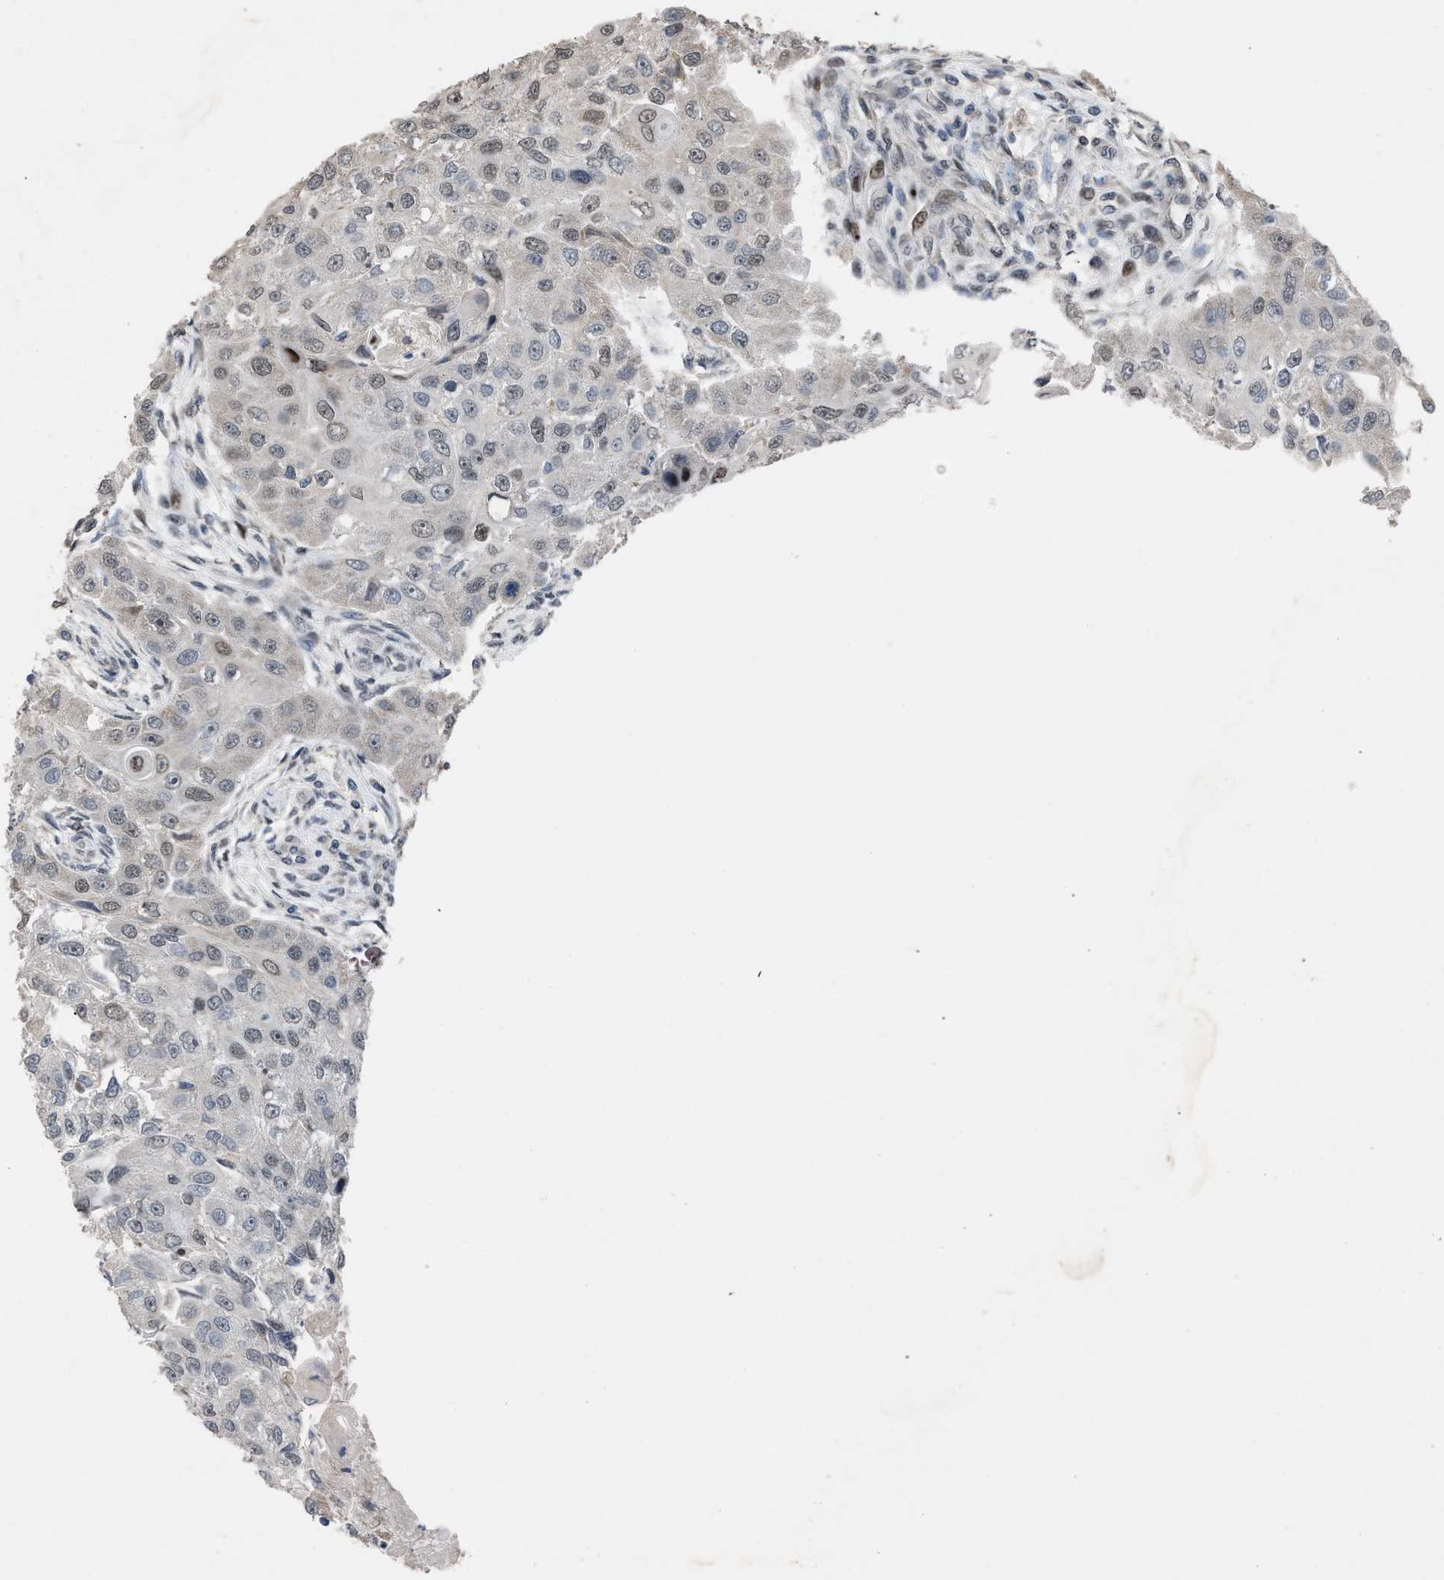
{"staining": {"intensity": "weak", "quantity": "25%-75%", "location": "nuclear"}, "tissue": "head and neck cancer", "cell_type": "Tumor cells", "image_type": "cancer", "snomed": [{"axis": "morphology", "description": "Normal tissue, NOS"}, {"axis": "morphology", "description": "Squamous cell carcinoma, NOS"}, {"axis": "topography", "description": "Skeletal muscle"}, {"axis": "topography", "description": "Head-Neck"}], "caption": "A histopathology image of head and neck cancer (squamous cell carcinoma) stained for a protein exhibits weak nuclear brown staining in tumor cells.", "gene": "SETDB1", "patient": {"sex": "male", "age": 51}}